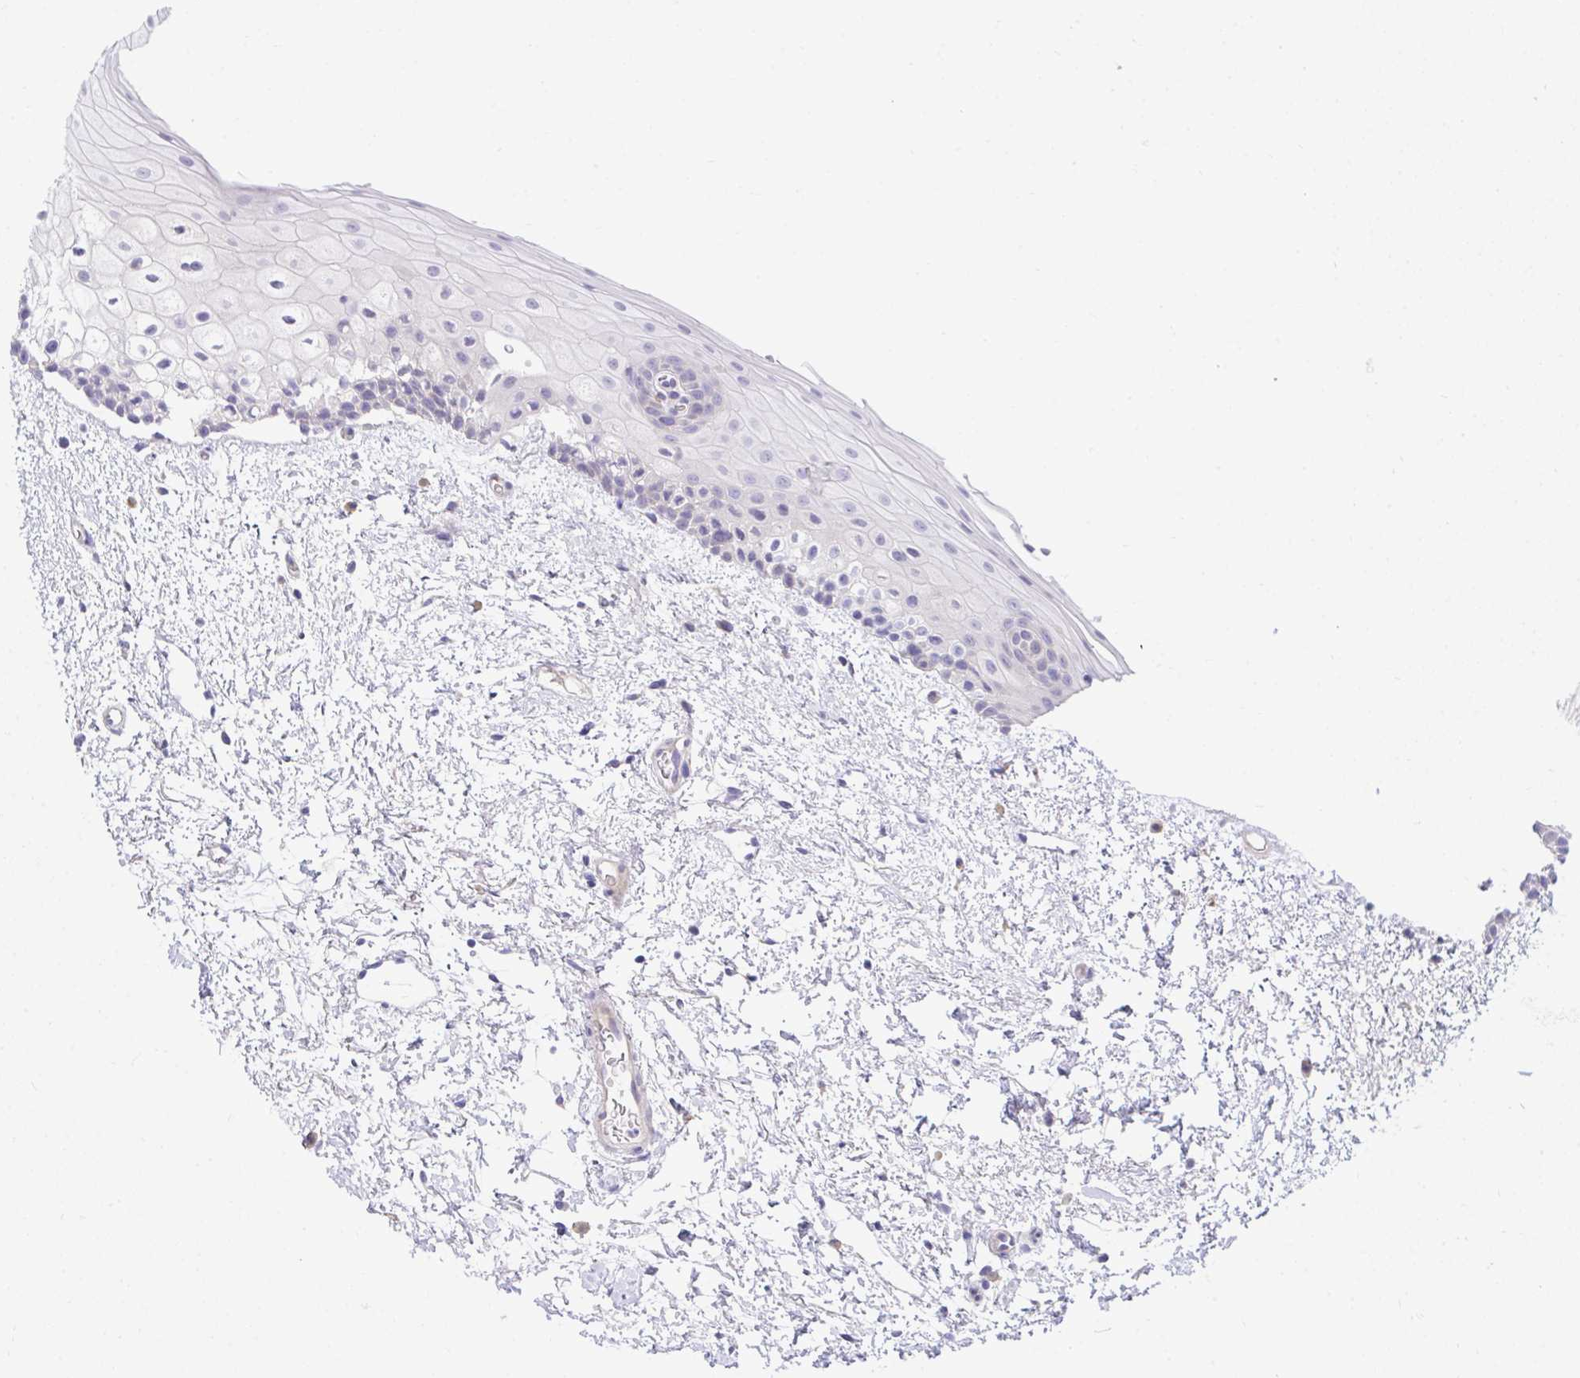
{"staining": {"intensity": "negative", "quantity": "none", "location": "none"}, "tissue": "oral mucosa", "cell_type": "Squamous epithelial cells", "image_type": "normal", "snomed": [{"axis": "morphology", "description": "Normal tissue, NOS"}, {"axis": "topography", "description": "Oral tissue"}], "caption": "Protein analysis of normal oral mucosa displays no significant positivity in squamous epithelial cells. (Brightfield microscopy of DAB (3,3'-diaminobenzidine) immunohistochemistry at high magnification).", "gene": "MED9", "patient": {"sex": "female", "age": 82}}